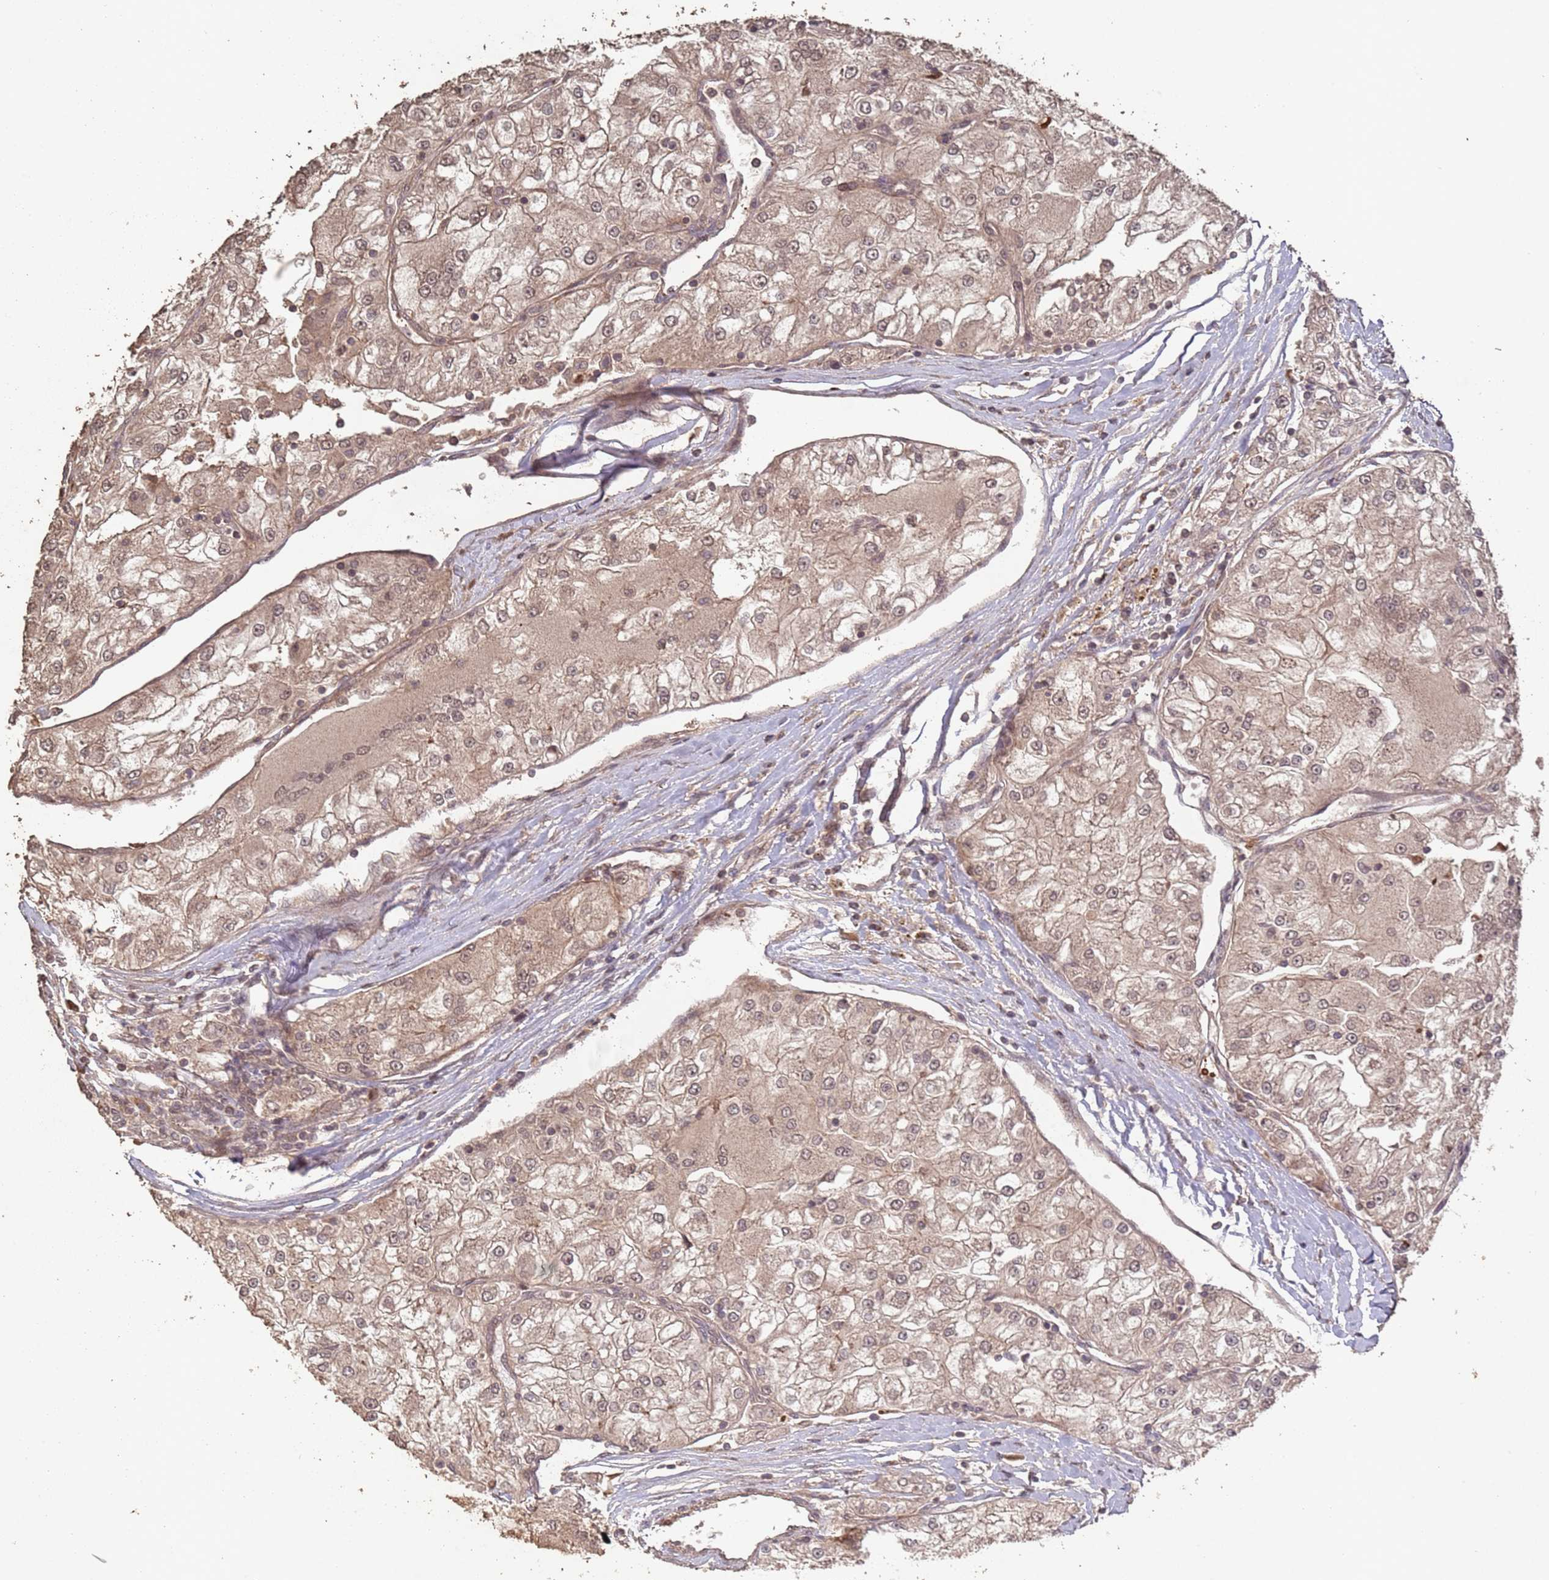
{"staining": {"intensity": "weak", "quantity": ">75%", "location": "cytoplasmic/membranous,nuclear"}, "tissue": "renal cancer", "cell_type": "Tumor cells", "image_type": "cancer", "snomed": [{"axis": "morphology", "description": "Adenocarcinoma, NOS"}, {"axis": "topography", "description": "Kidney"}], "caption": "An image of adenocarcinoma (renal) stained for a protein exhibits weak cytoplasmic/membranous and nuclear brown staining in tumor cells.", "gene": "FRAT1", "patient": {"sex": "female", "age": 72}}